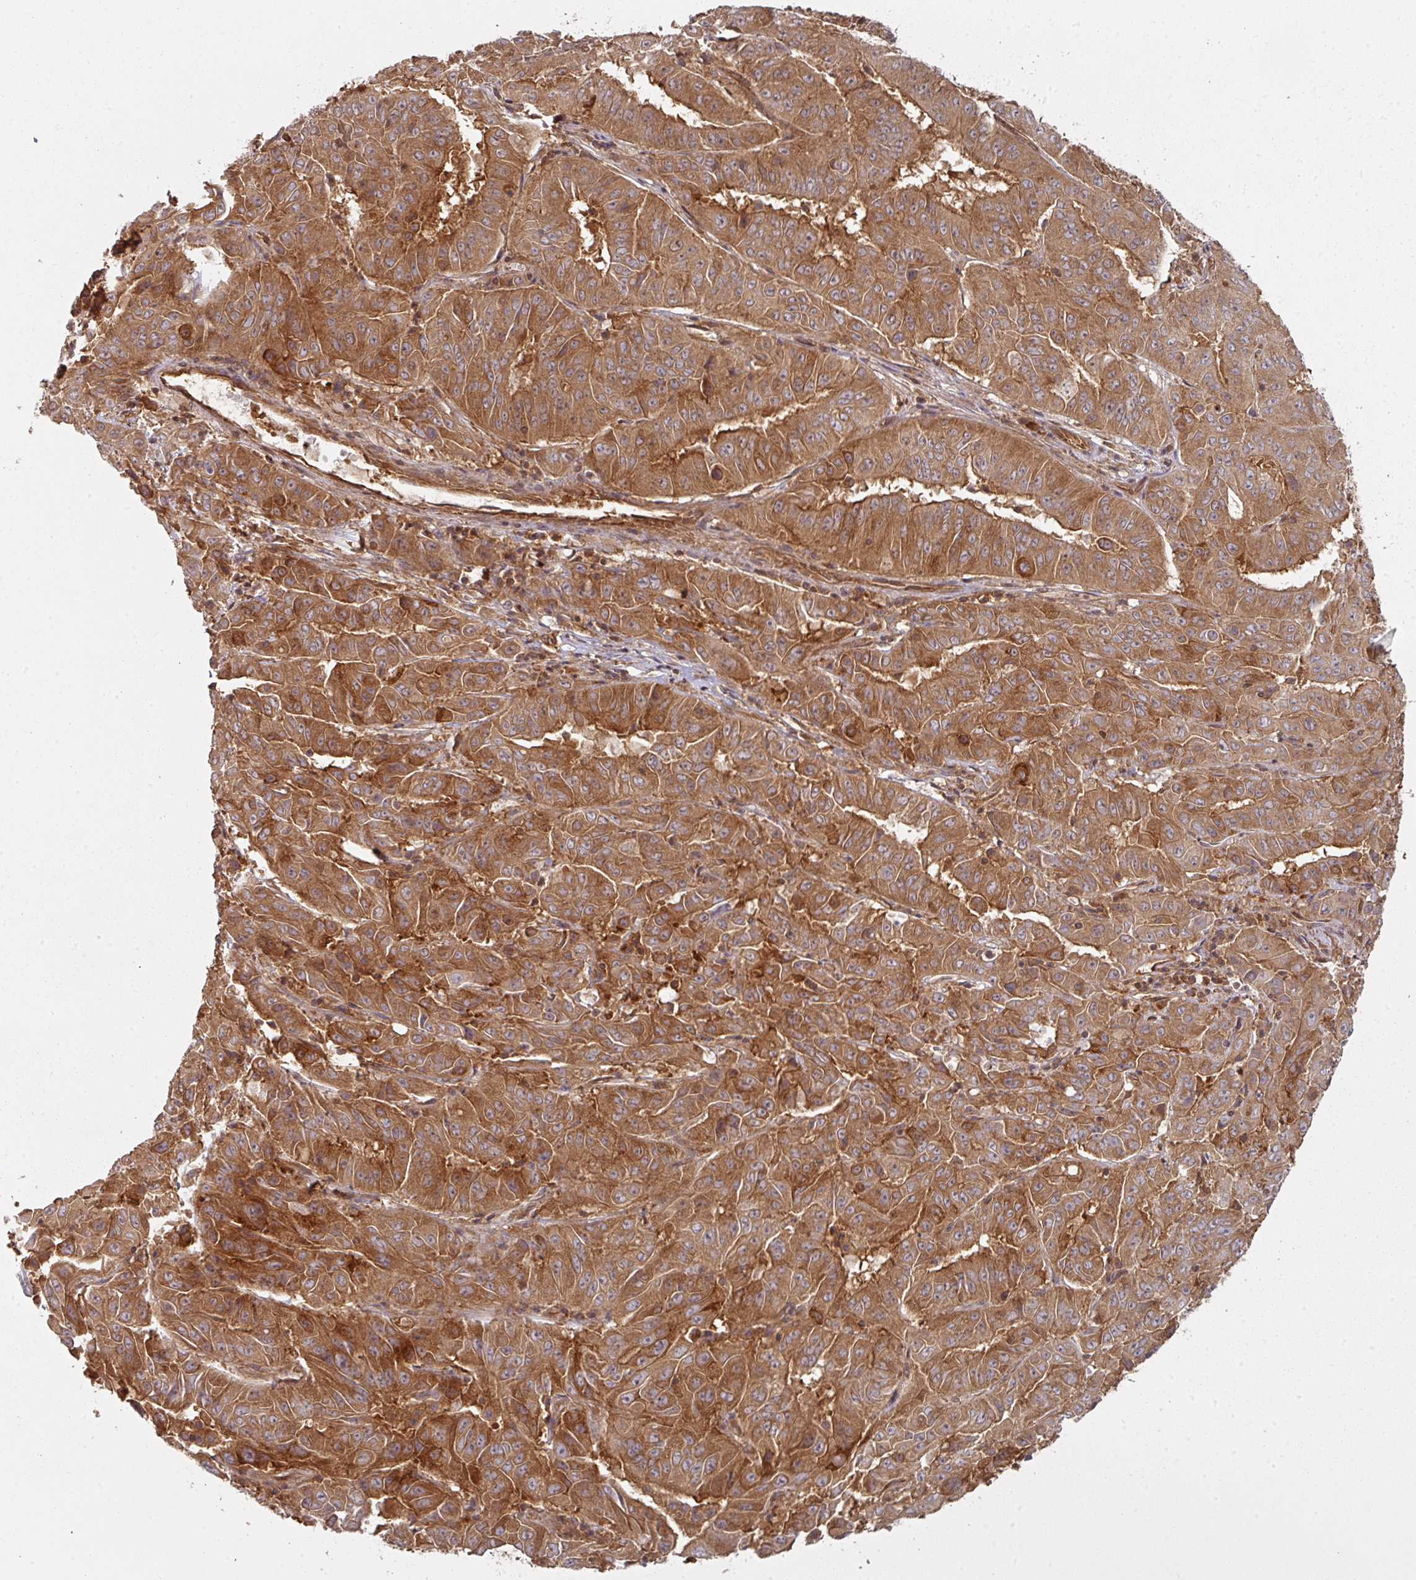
{"staining": {"intensity": "moderate", "quantity": ">75%", "location": "cytoplasmic/membranous"}, "tissue": "pancreatic cancer", "cell_type": "Tumor cells", "image_type": "cancer", "snomed": [{"axis": "morphology", "description": "Adenocarcinoma, NOS"}, {"axis": "topography", "description": "Pancreas"}], "caption": "Pancreatic cancer (adenocarcinoma) stained with a protein marker displays moderate staining in tumor cells.", "gene": "EIF4EBP2", "patient": {"sex": "male", "age": 63}}